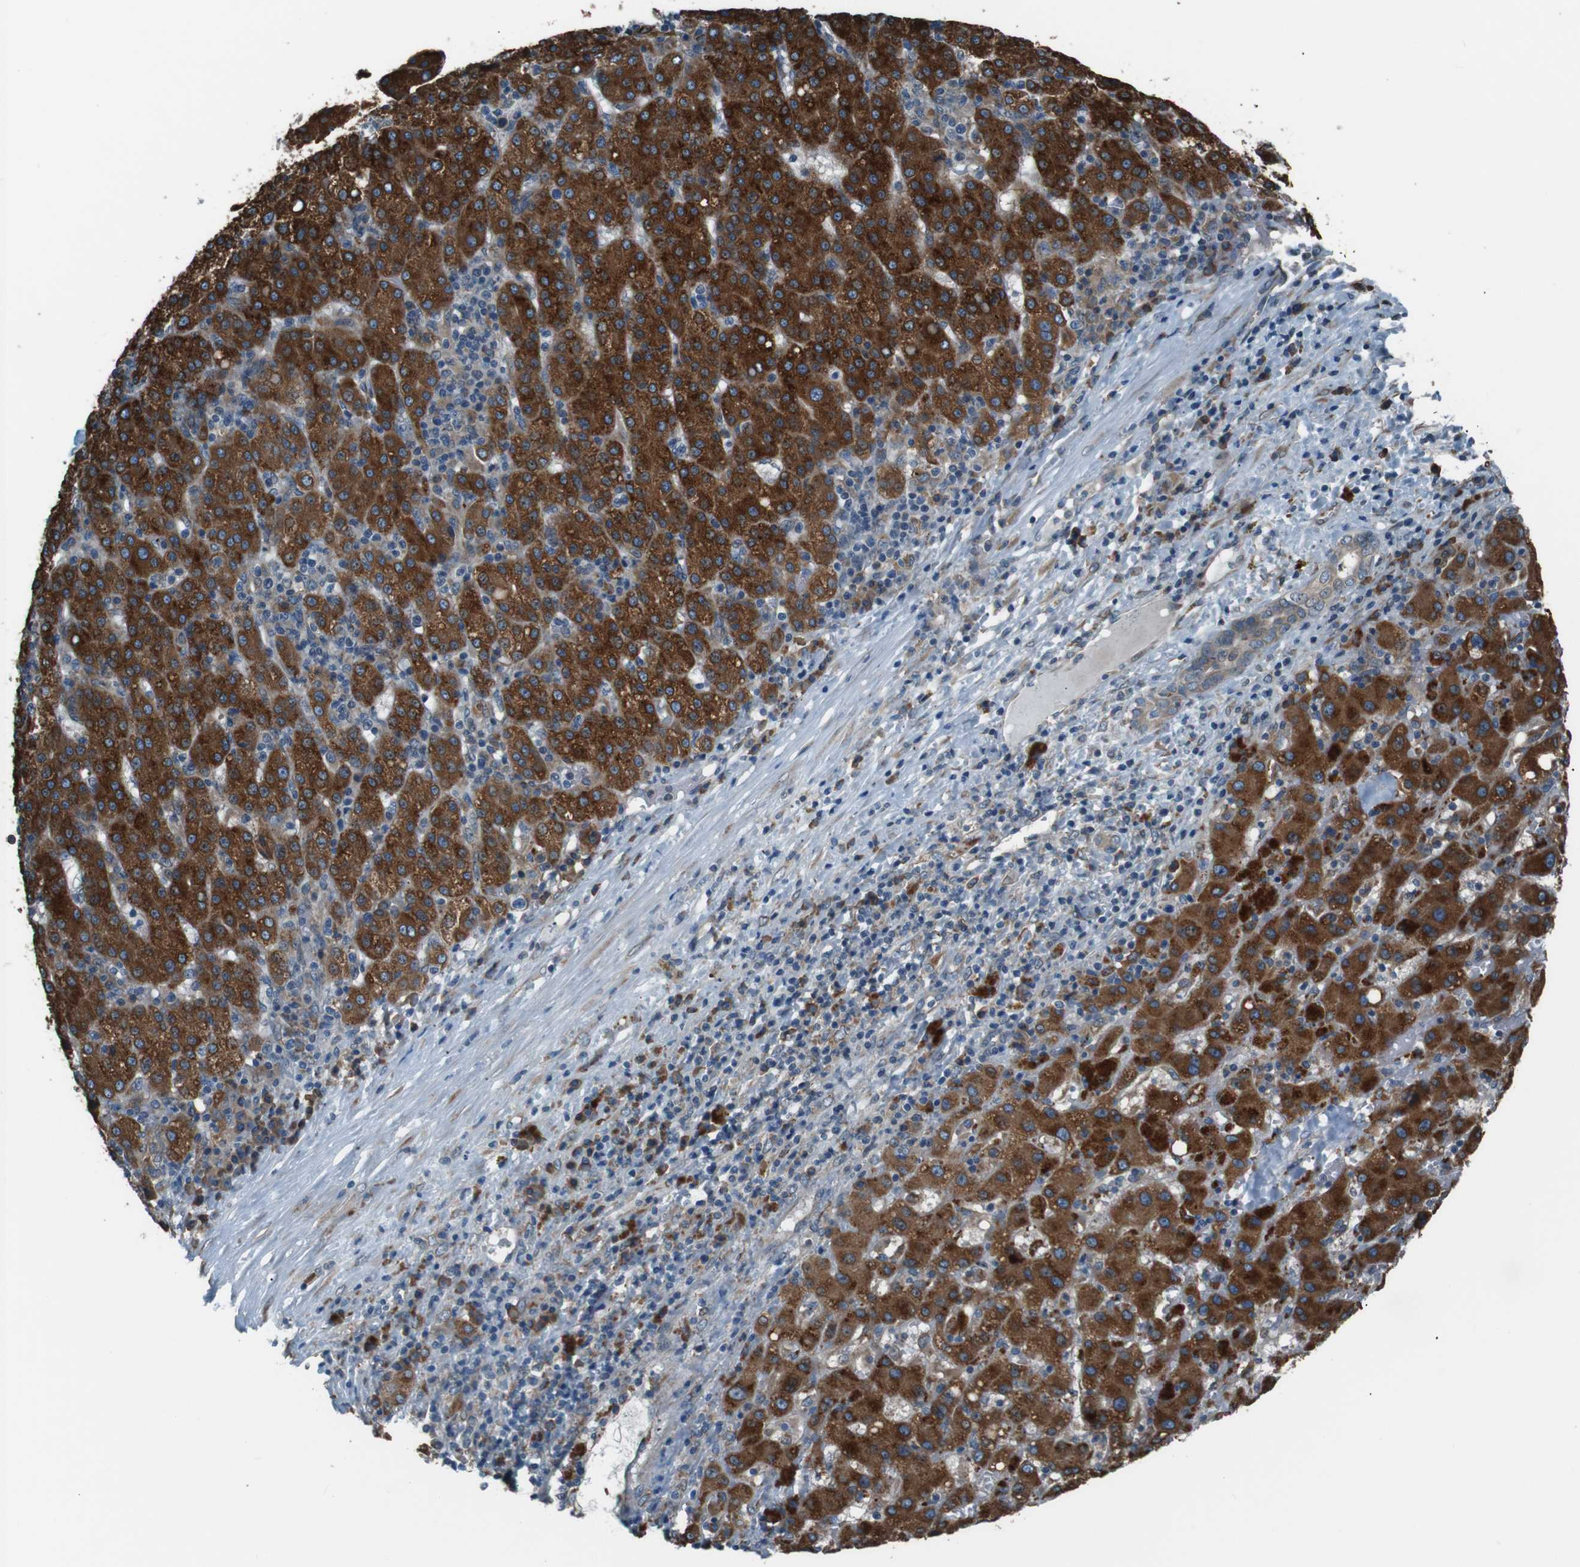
{"staining": {"intensity": "strong", "quantity": ">75%", "location": "cytoplasmic/membranous"}, "tissue": "liver cancer", "cell_type": "Tumor cells", "image_type": "cancer", "snomed": [{"axis": "morphology", "description": "Carcinoma, Hepatocellular, NOS"}, {"axis": "topography", "description": "Liver"}], "caption": "Immunohistochemistry histopathology image of hepatocellular carcinoma (liver) stained for a protein (brown), which demonstrates high levels of strong cytoplasmic/membranous expression in about >75% of tumor cells.", "gene": "SIGMAR1", "patient": {"sex": "female", "age": 58}}